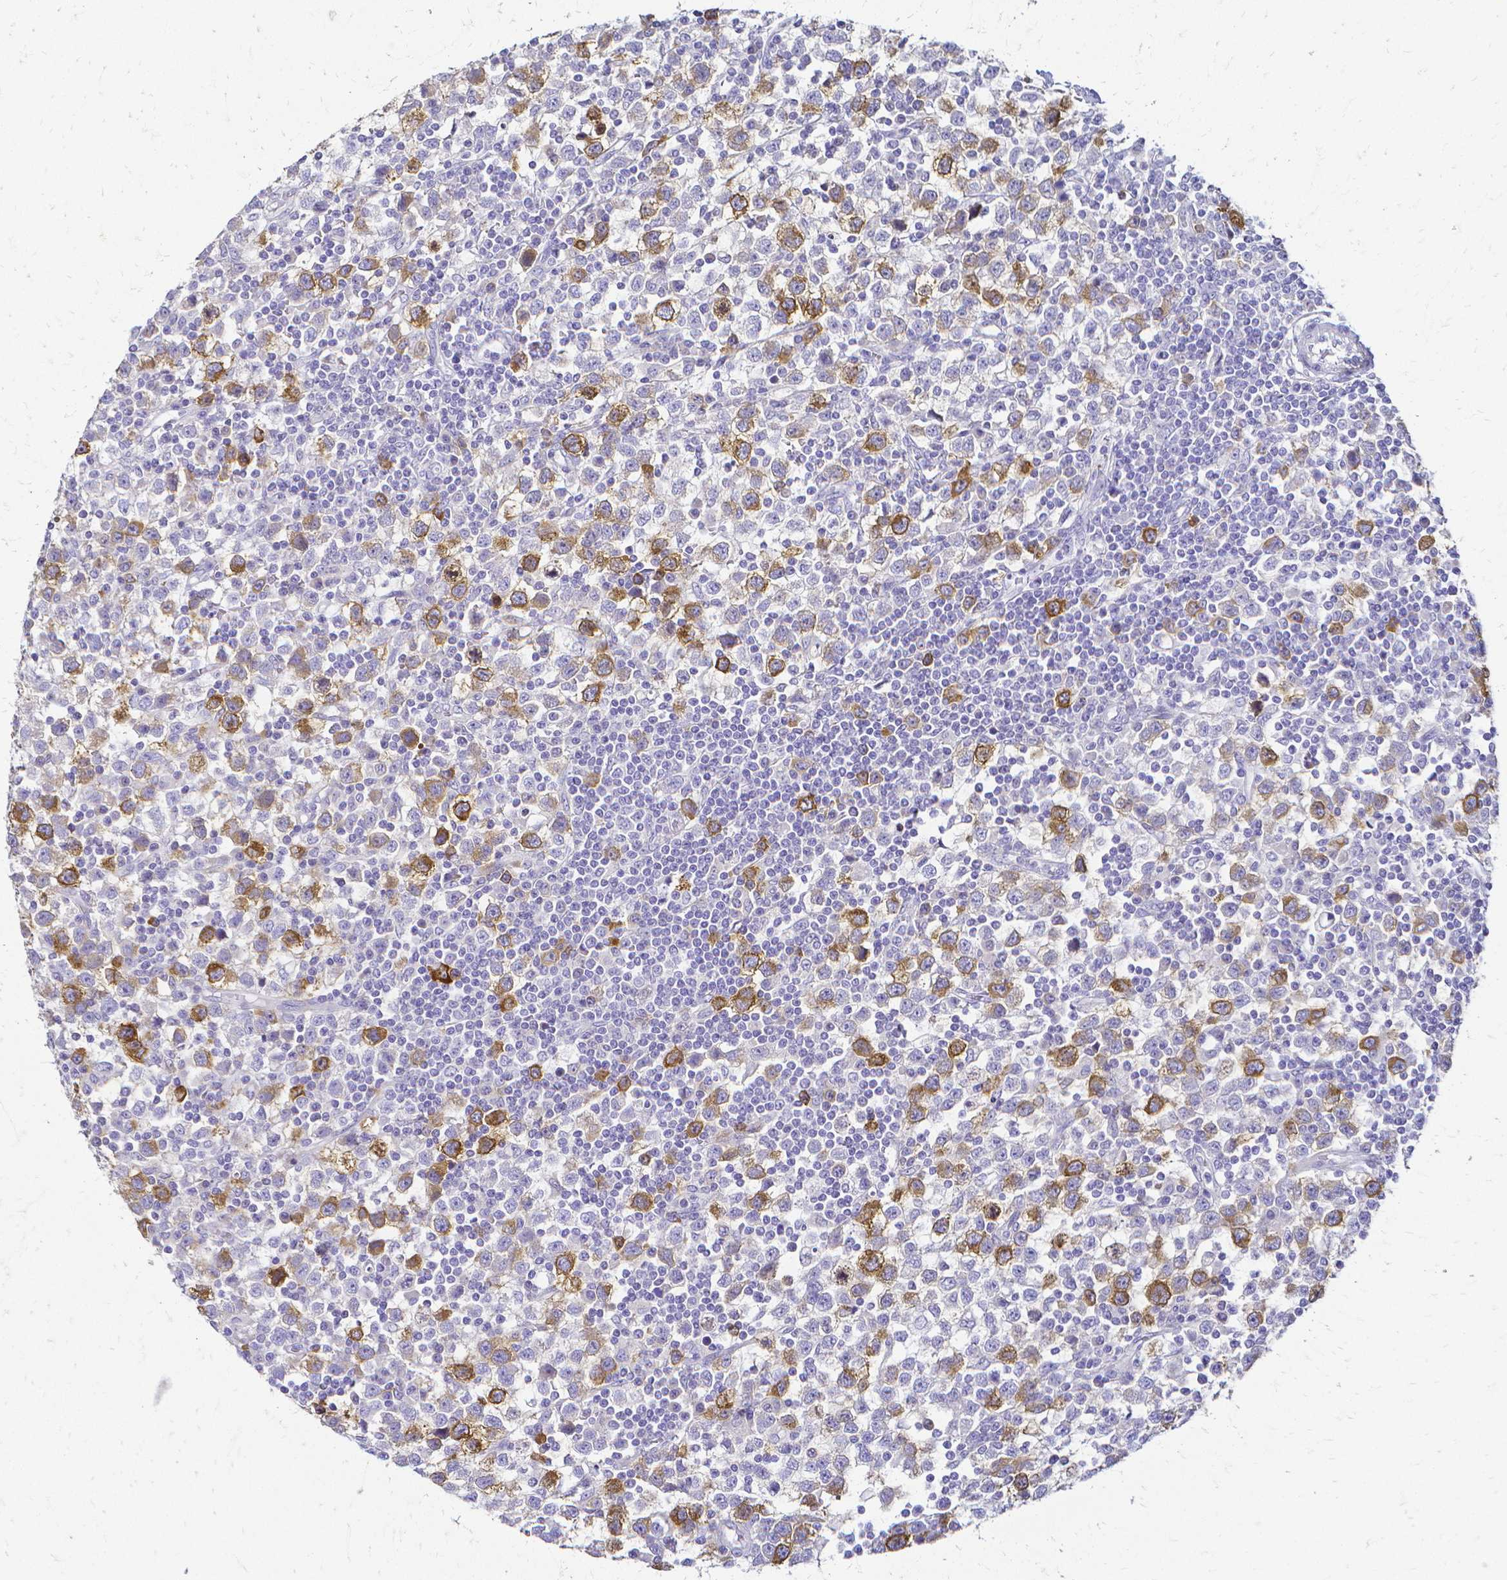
{"staining": {"intensity": "strong", "quantity": "<25%", "location": "cytoplasmic/membranous"}, "tissue": "testis cancer", "cell_type": "Tumor cells", "image_type": "cancer", "snomed": [{"axis": "morphology", "description": "Seminoma, NOS"}, {"axis": "topography", "description": "Testis"}], "caption": "Protein staining displays strong cytoplasmic/membranous expression in approximately <25% of tumor cells in testis seminoma.", "gene": "CCNB1", "patient": {"sex": "male", "age": 34}}